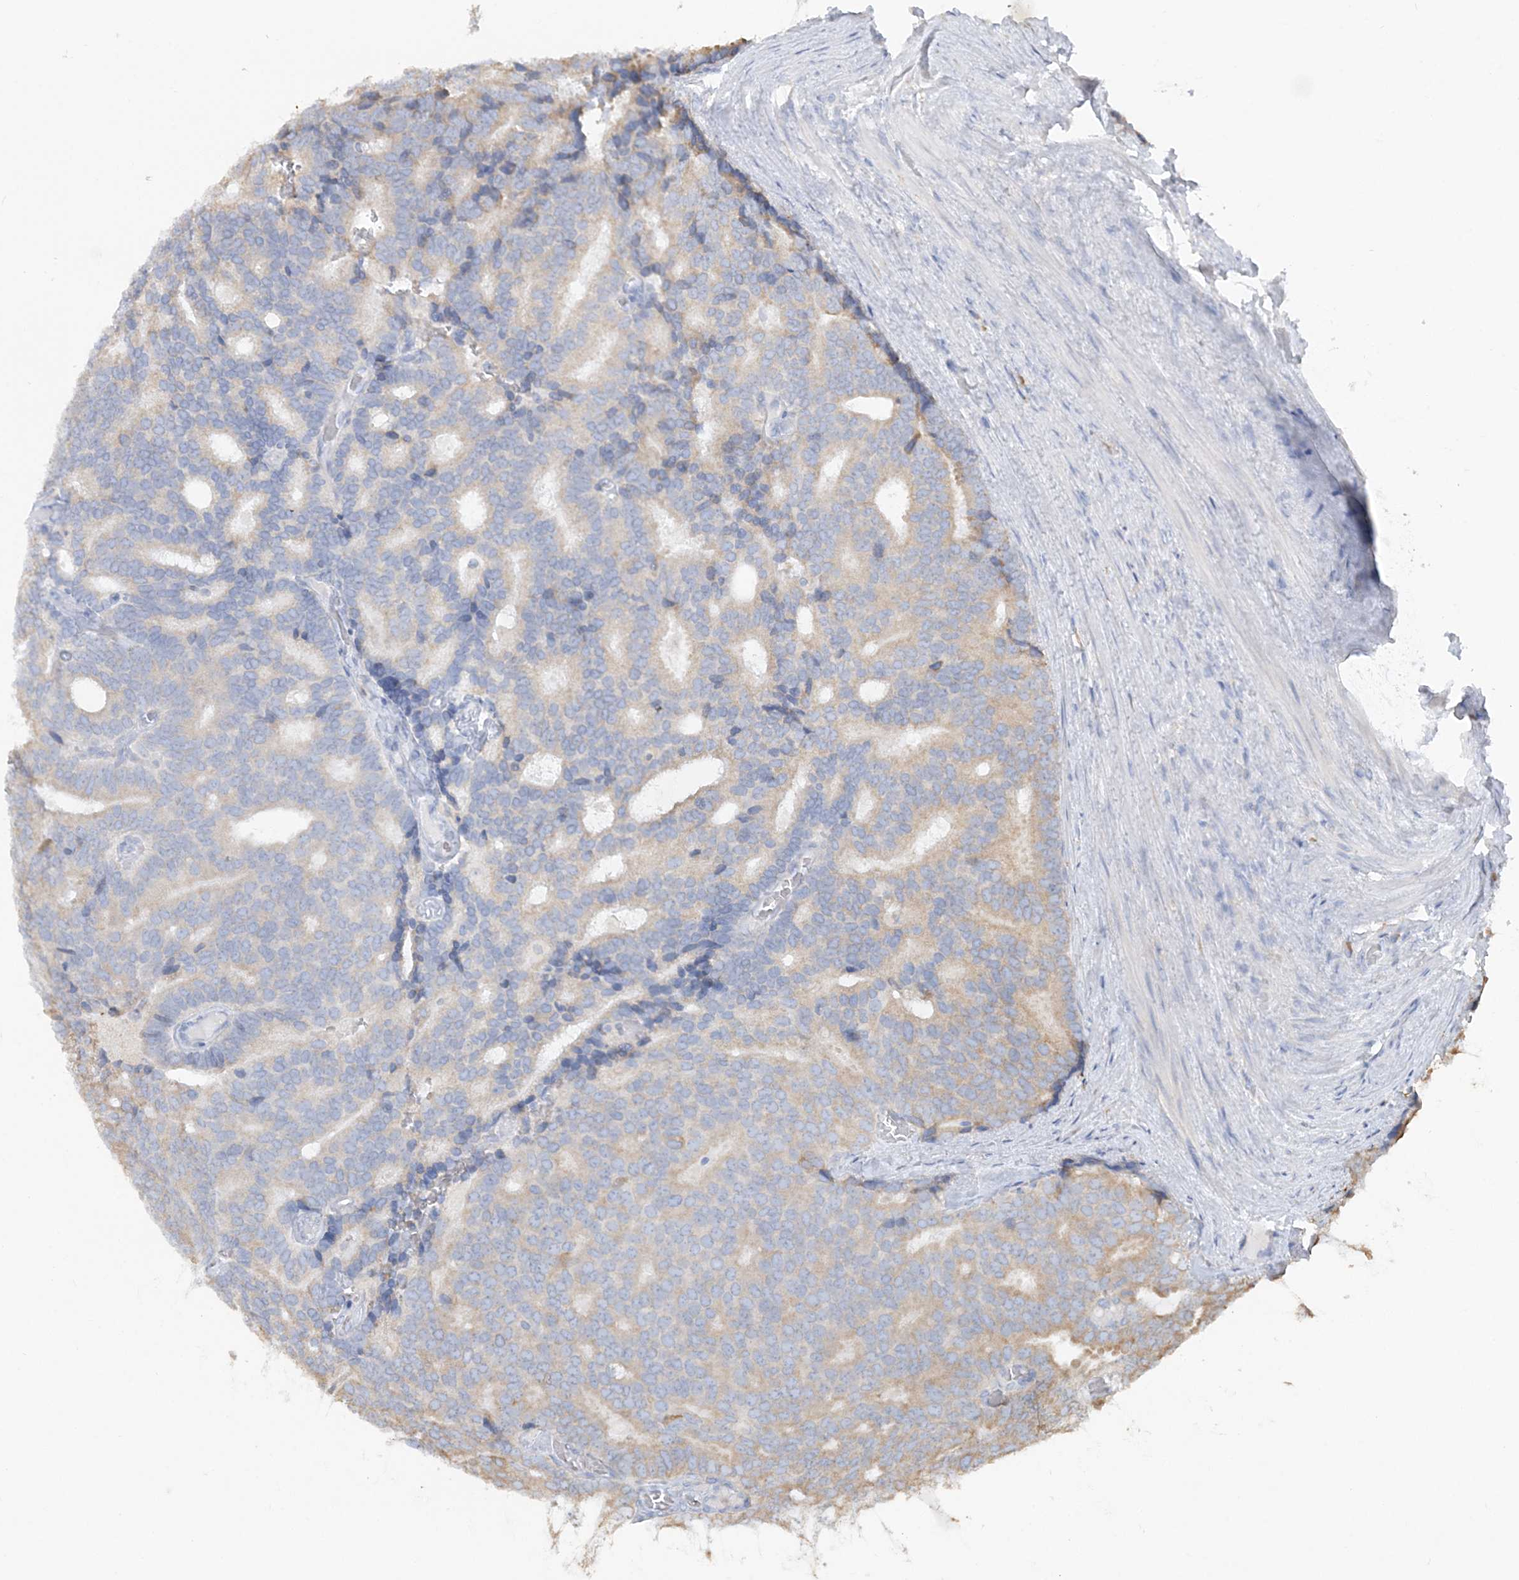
{"staining": {"intensity": "weak", "quantity": "<25%", "location": "cytoplasmic/membranous"}, "tissue": "prostate cancer", "cell_type": "Tumor cells", "image_type": "cancer", "snomed": [{"axis": "morphology", "description": "Adenocarcinoma, Low grade"}, {"axis": "topography", "description": "Prostate"}], "caption": "Low-grade adenocarcinoma (prostate) was stained to show a protein in brown. There is no significant staining in tumor cells. (Brightfield microscopy of DAB (3,3'-diaminobenzidine) immunohistochemistry at high magnification).", "gene": "TBC1D5", "patient": {"sex": "male", "age": 71}}